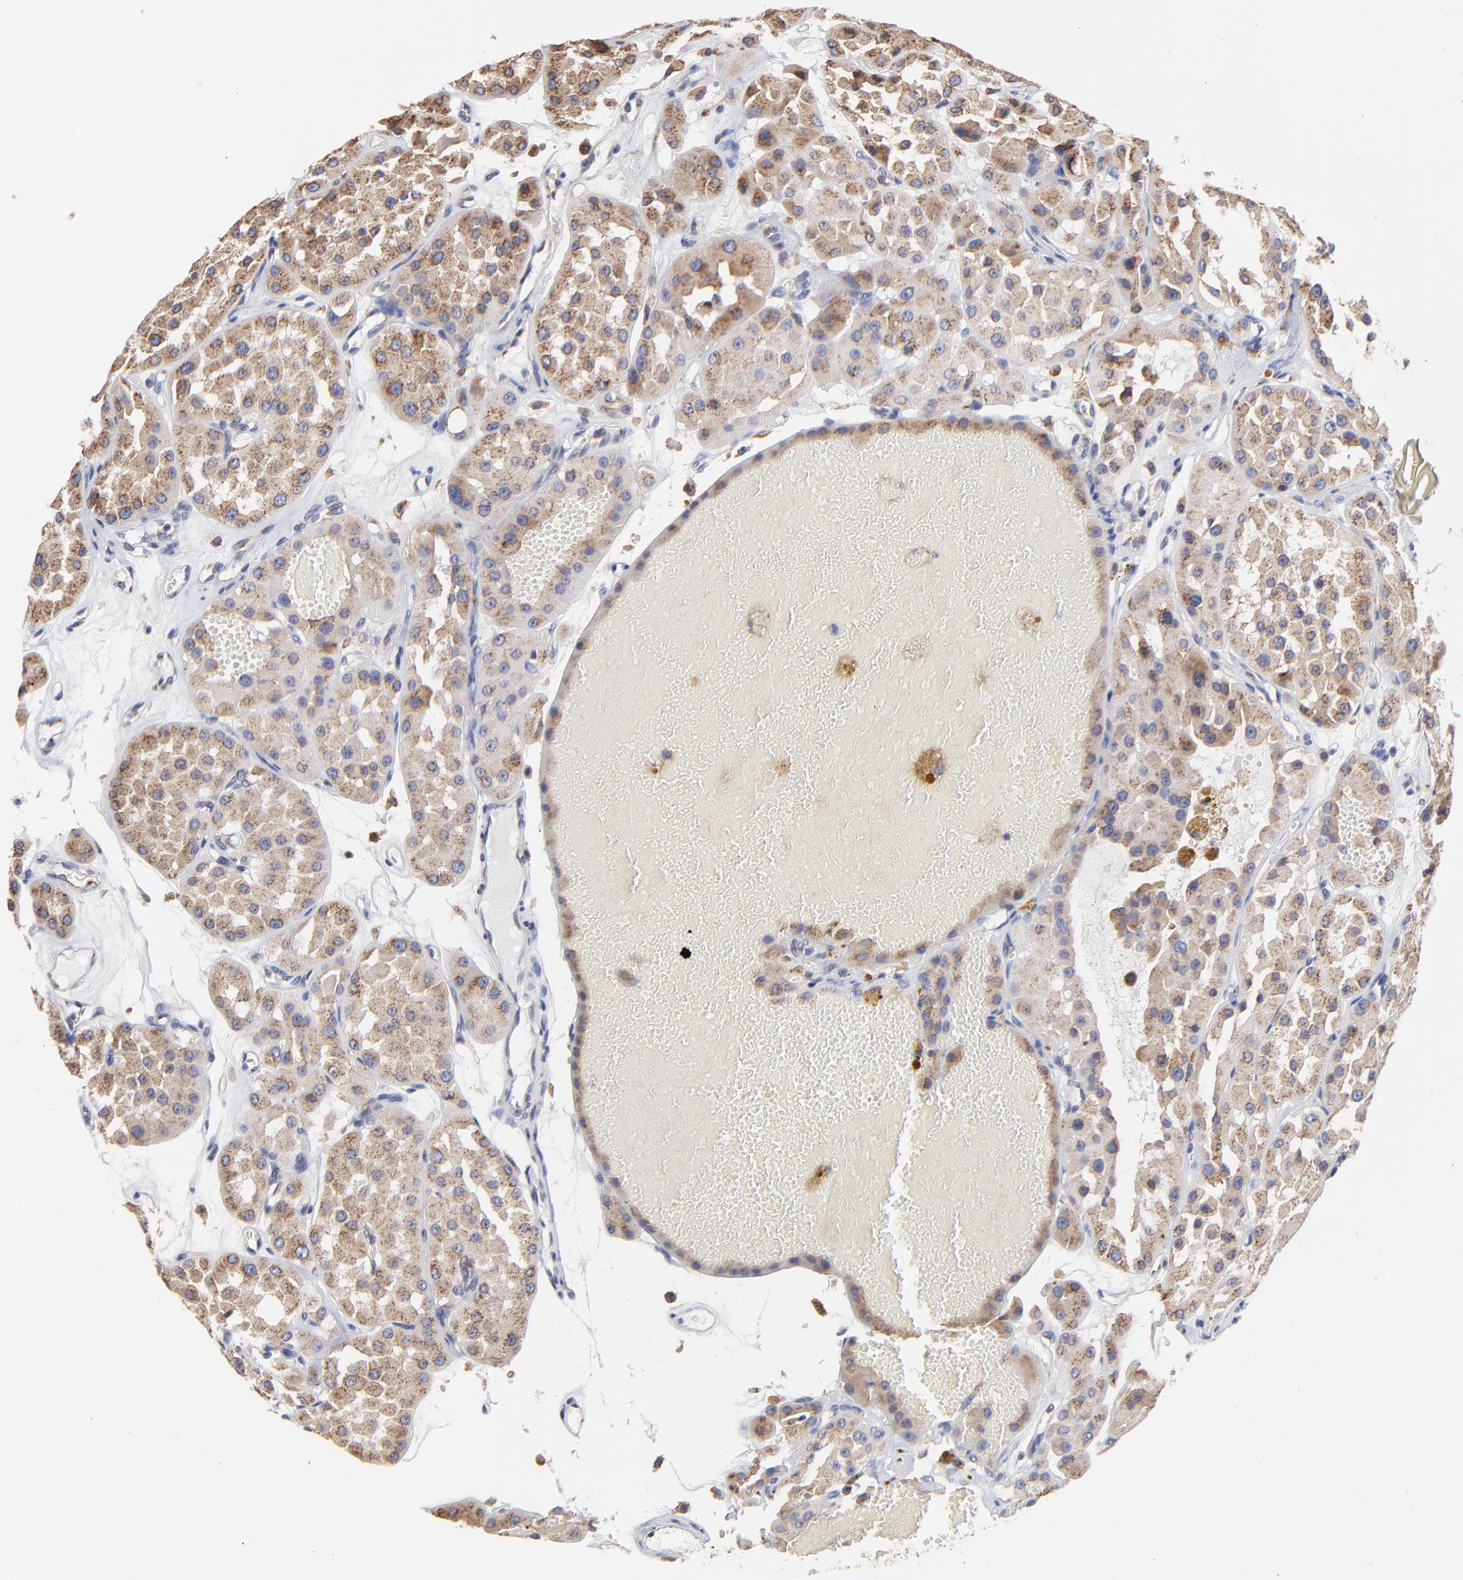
{"staining": {"intensity": "weak", "quantity": ">75%", "location": "cytoplasmic/membranous"}, "tissue": "renal cancer", "cell_type": "Tumor cells", "image_type": "cancer", "snomed": [{"axis": "morphology", "description": "Adenocarcinoma, uncertain malignant potential"}, {"axis": "topography", "description": "Kidney"}], "caption": "The image reveals immunohistochemical staining of renal cancer. There is weak cytoplasmic/membranous staining is identified in about >75% of tumor cells. (DAB IHC with brightfield microscopy, high magnification).", "gene": "LMAN1", "patient": {"sex": "male", "age": 63}}